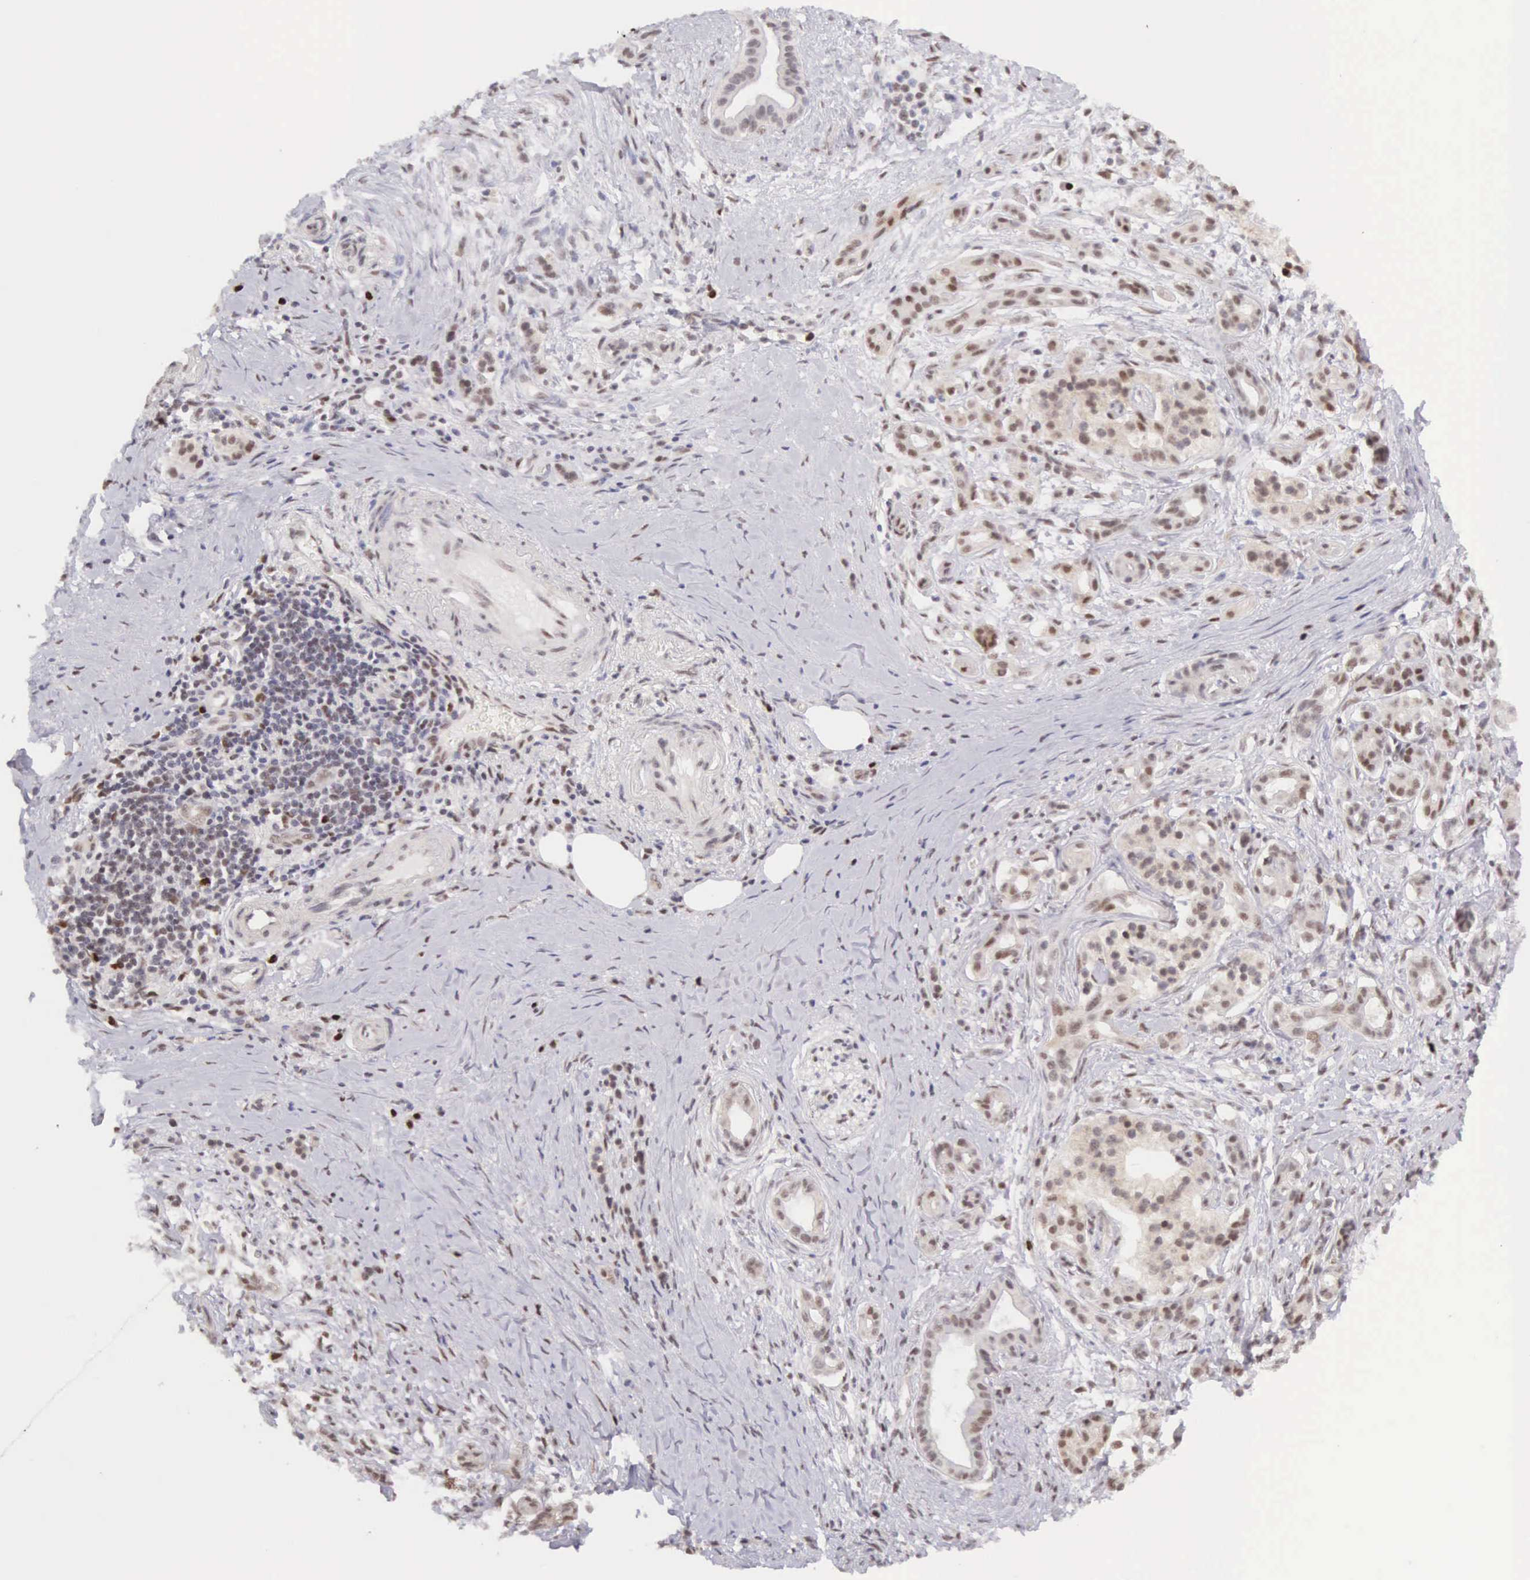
{"staining": {"intensity": "weak", "quantity": "25%-75%", "location": "nuclear"}, "tissue": "pancreatic cancer", "cell_type": "Tumor cells", "image_type": "cancer", "snomed": [{"axis": "morphology", "description": "Adenocarcinoma, NOS"}, {"axis": "topography", "description": "Pancreas"}], "caption": "Immunohistochemical staining of human pancreatic cancer (adenocarcinoma) reveals low levels of weak nuclear staining in approximately 25%-75% of tumor cells.", "gene": "CCDC117", "patient": {"sex": "male", "age": 59}}